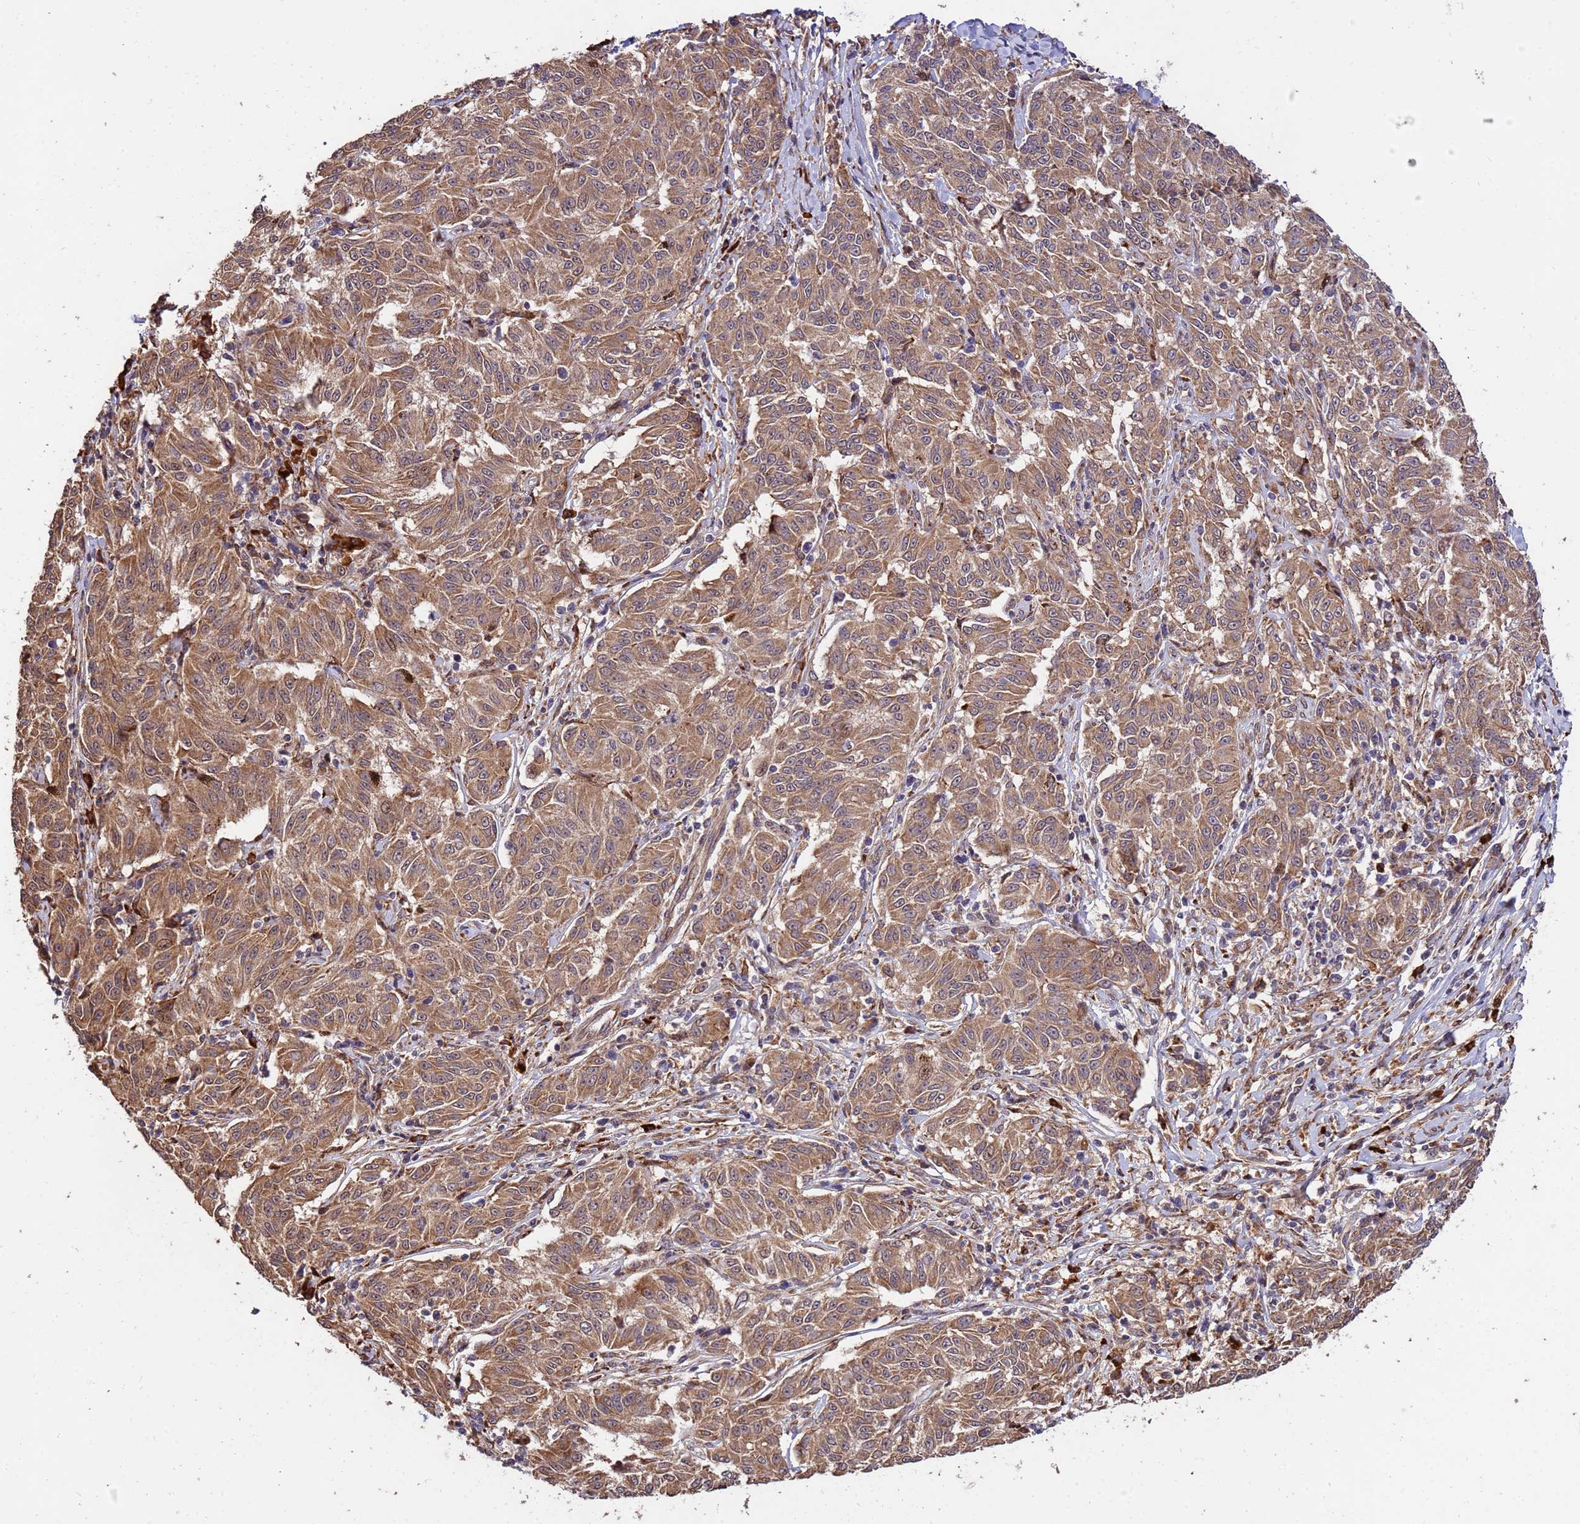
{"staining": {"intensity": "moderate", "quantity": ">75%", "location": "cytoplasmic/membranous"}, "tissue": "melanoma", "cell_type": "Tumor cells", "image_type": "cancer", "snomed": [{"axis": "morphology", "description": "Malignant melanoma, NOS"}, {"axis": "topography", "description": "Skin"}], "caption": "Immunohistochemistry of human malignant melanoma exhibits medium levels of moderate cytoplasmic/membranous positivity in about >75% of tumor cells.", "gene": "ZNF619", "patient": {"sex": "female", "age": 72}}